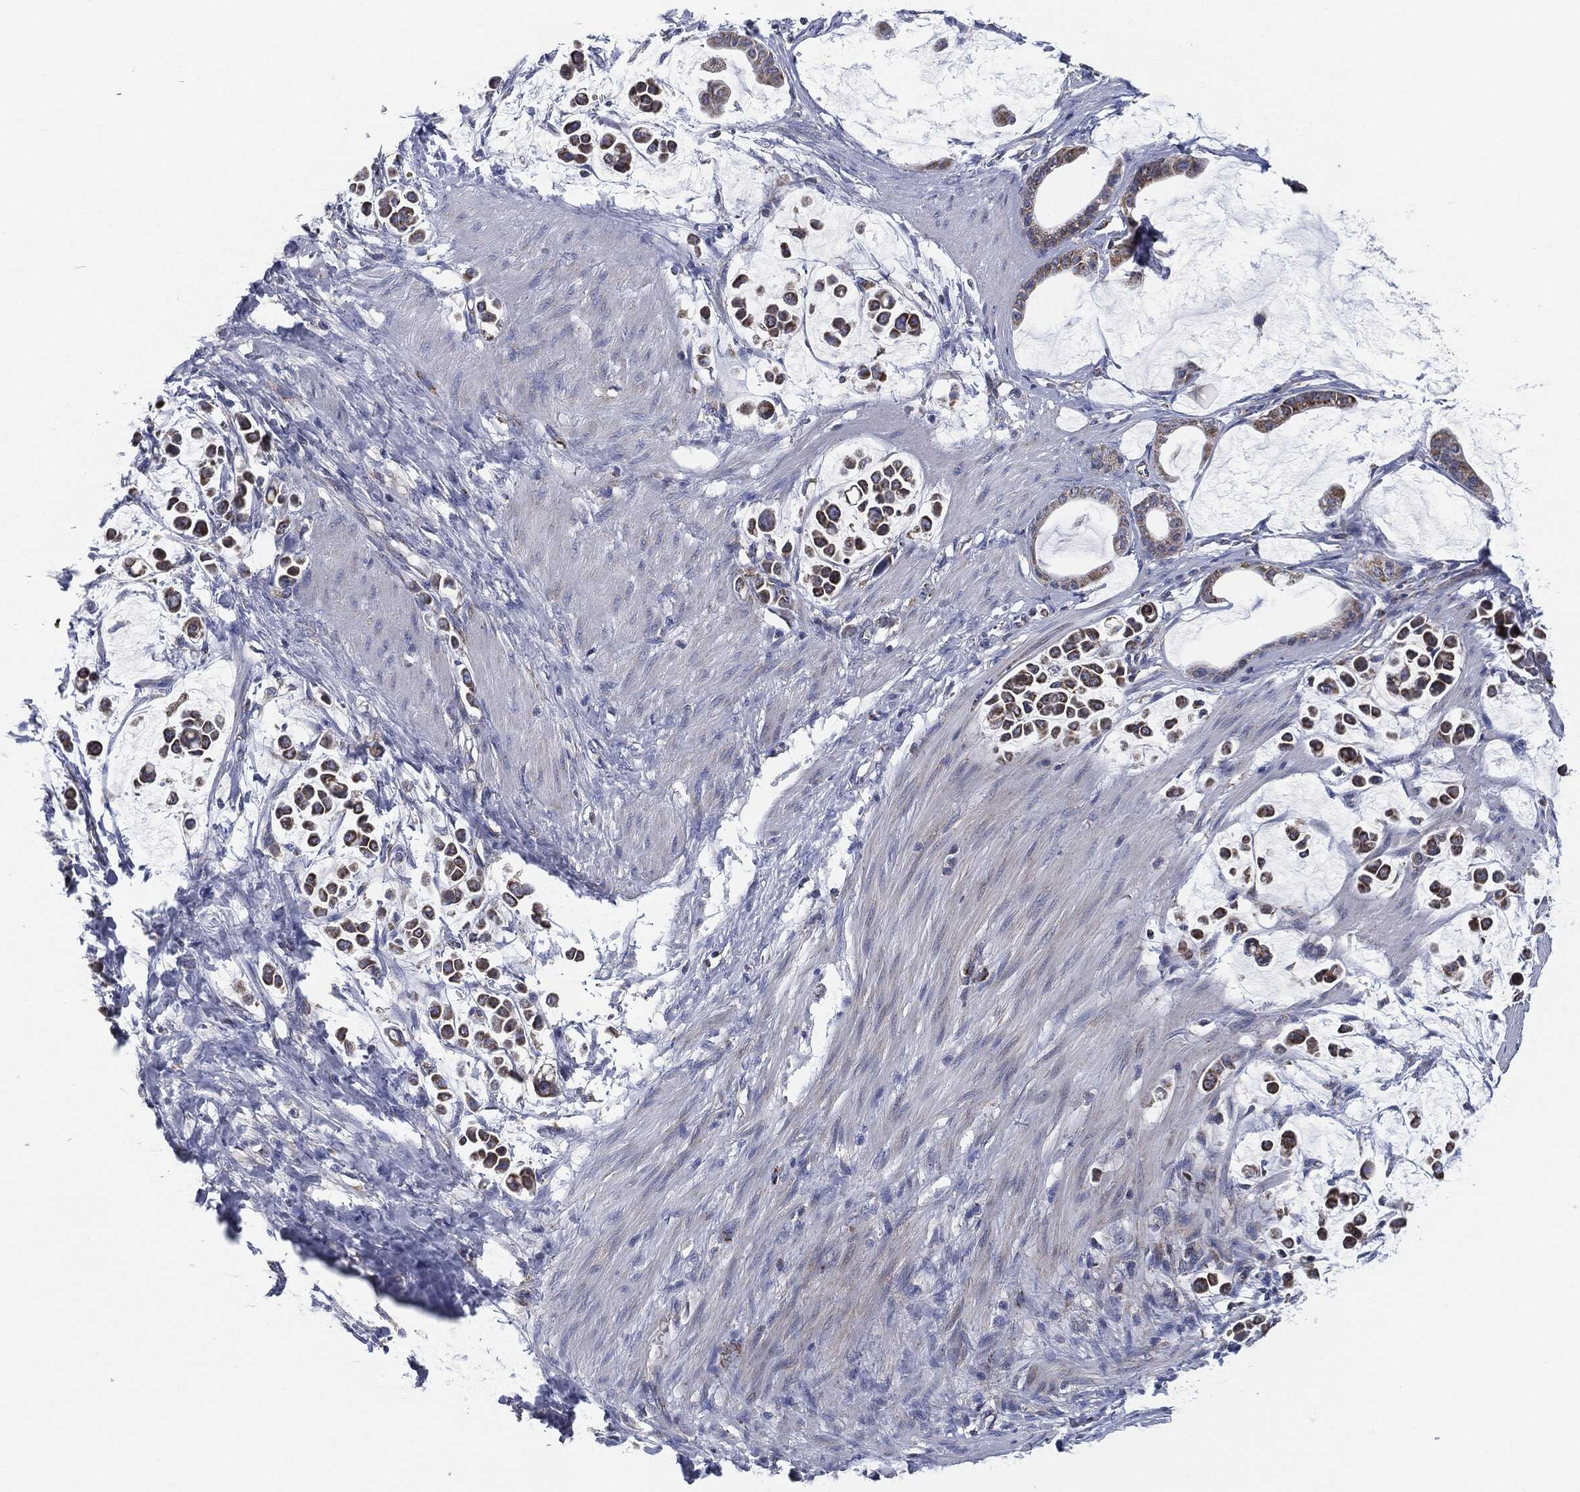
{"staining": {"intensity": "strong", "quantity": "25%-75%", "location": "cytoplasmic/membranous"}, "tissue": "stomach cancer", "cell_type": "Tumor cells", "image_type": "cancer", "snomed": [{"axis": "morphology", "description": "Adenocarcinoma, NOS"}, {"axis": "topography", "description": "Stomach"}], "caption": "Approximately 25%-75% of tumor cells in human adenocarcinoma (stomach) display strong cytoplasmic/membranous protein expression as visualized by brown immunohistochemical staining.", "gene": "NDUFV2", "patient": {"sex": "male", "age": 82}}